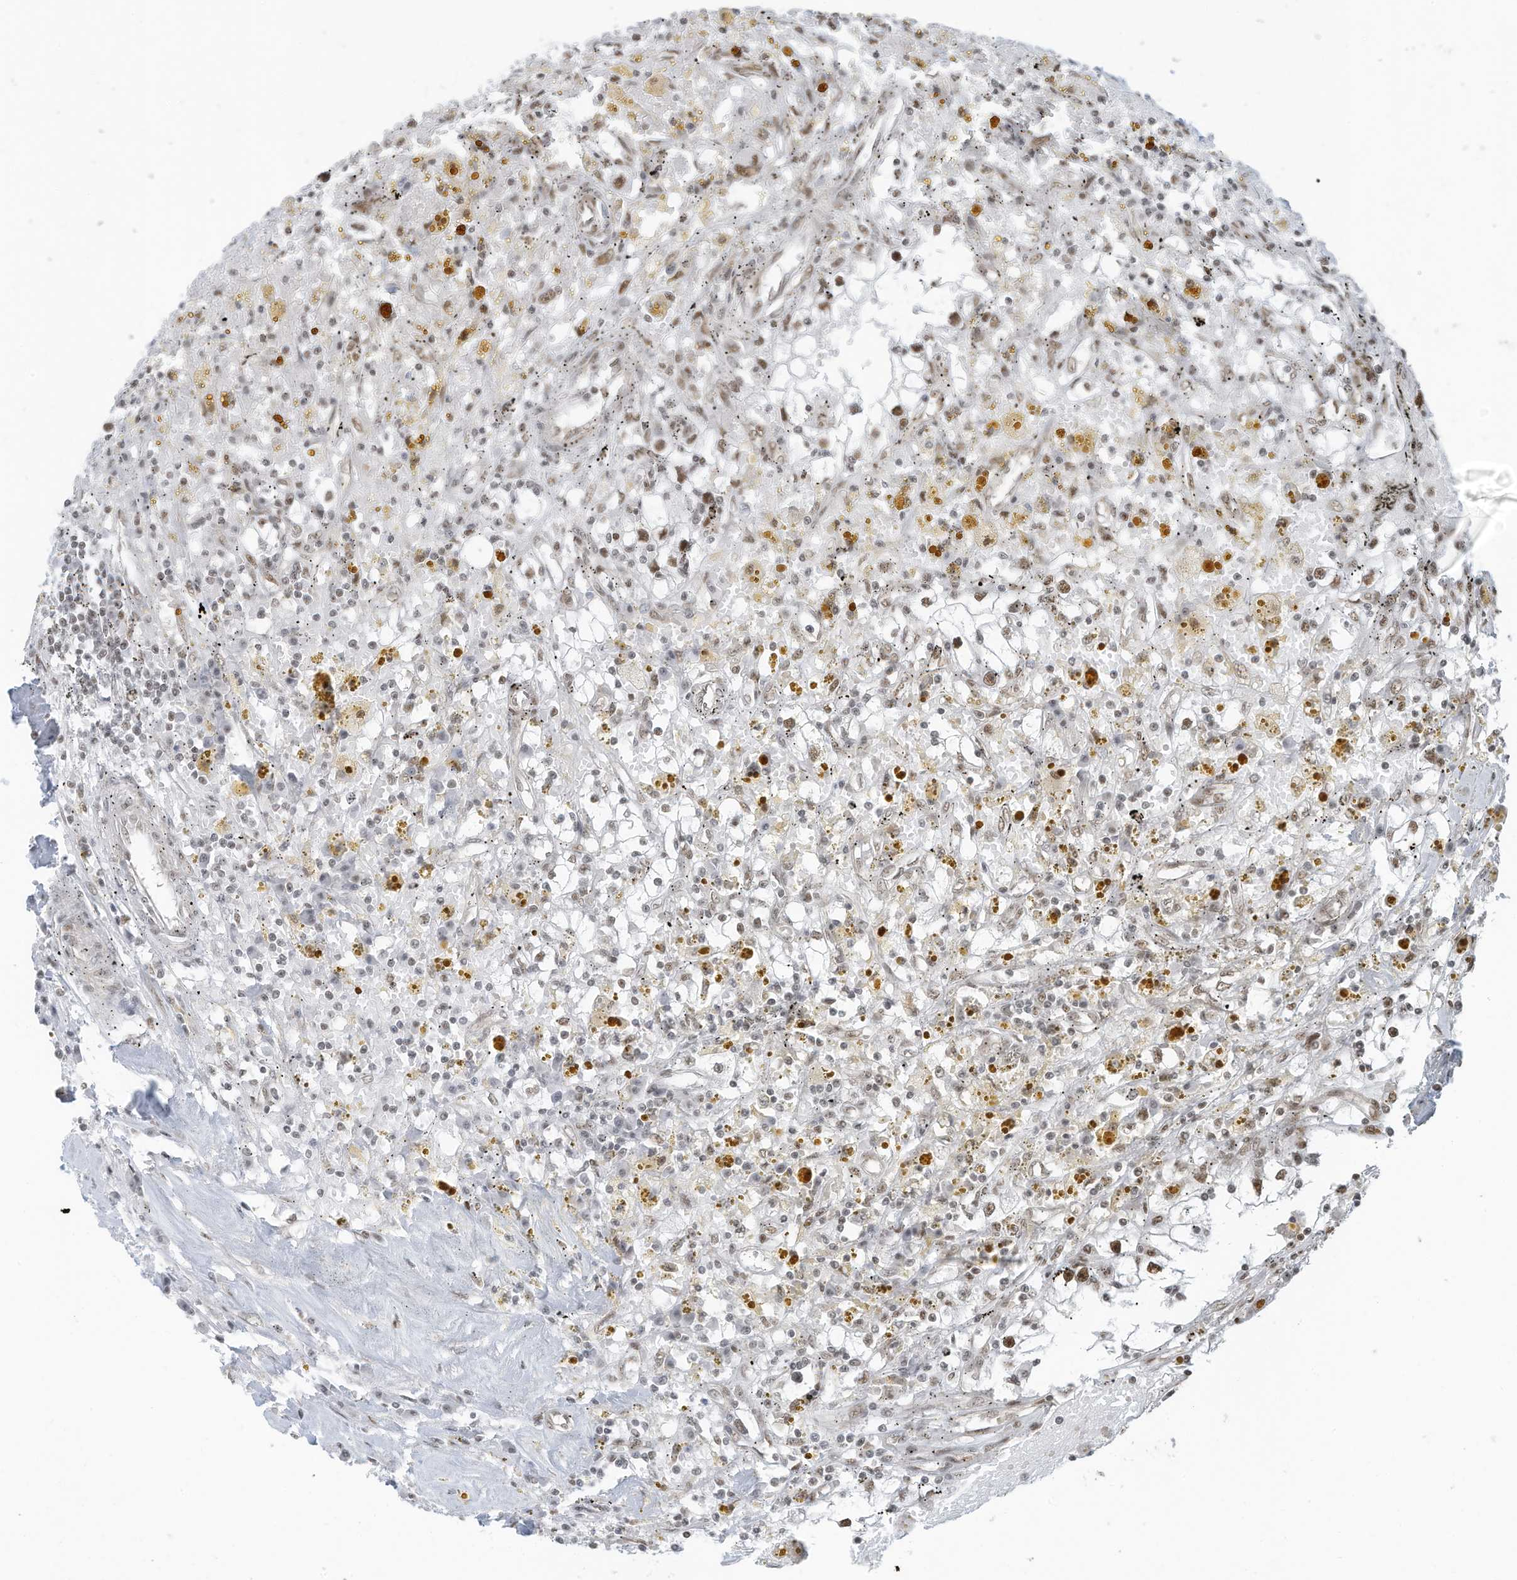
{"staining": {"intensity": "moderate", "quantity": "<25%", "location": "nuclear"}, "tissue": "renal cancer", "cell_type": "Tumor cells", "image_type": "cancer", "snomed": [{"axis": "morphology", "description": "Adenocarcinoma, NOS"}, {"axis": "topography", "description": "Kidney"}], "caption": "Immunohistochemical staining of renal cancer exhibits low levels of moderate nuclear expression in approximately <25% of tumor cells.", "gene": "DBR1", "patient": {"sex": "male", "age": 56}}